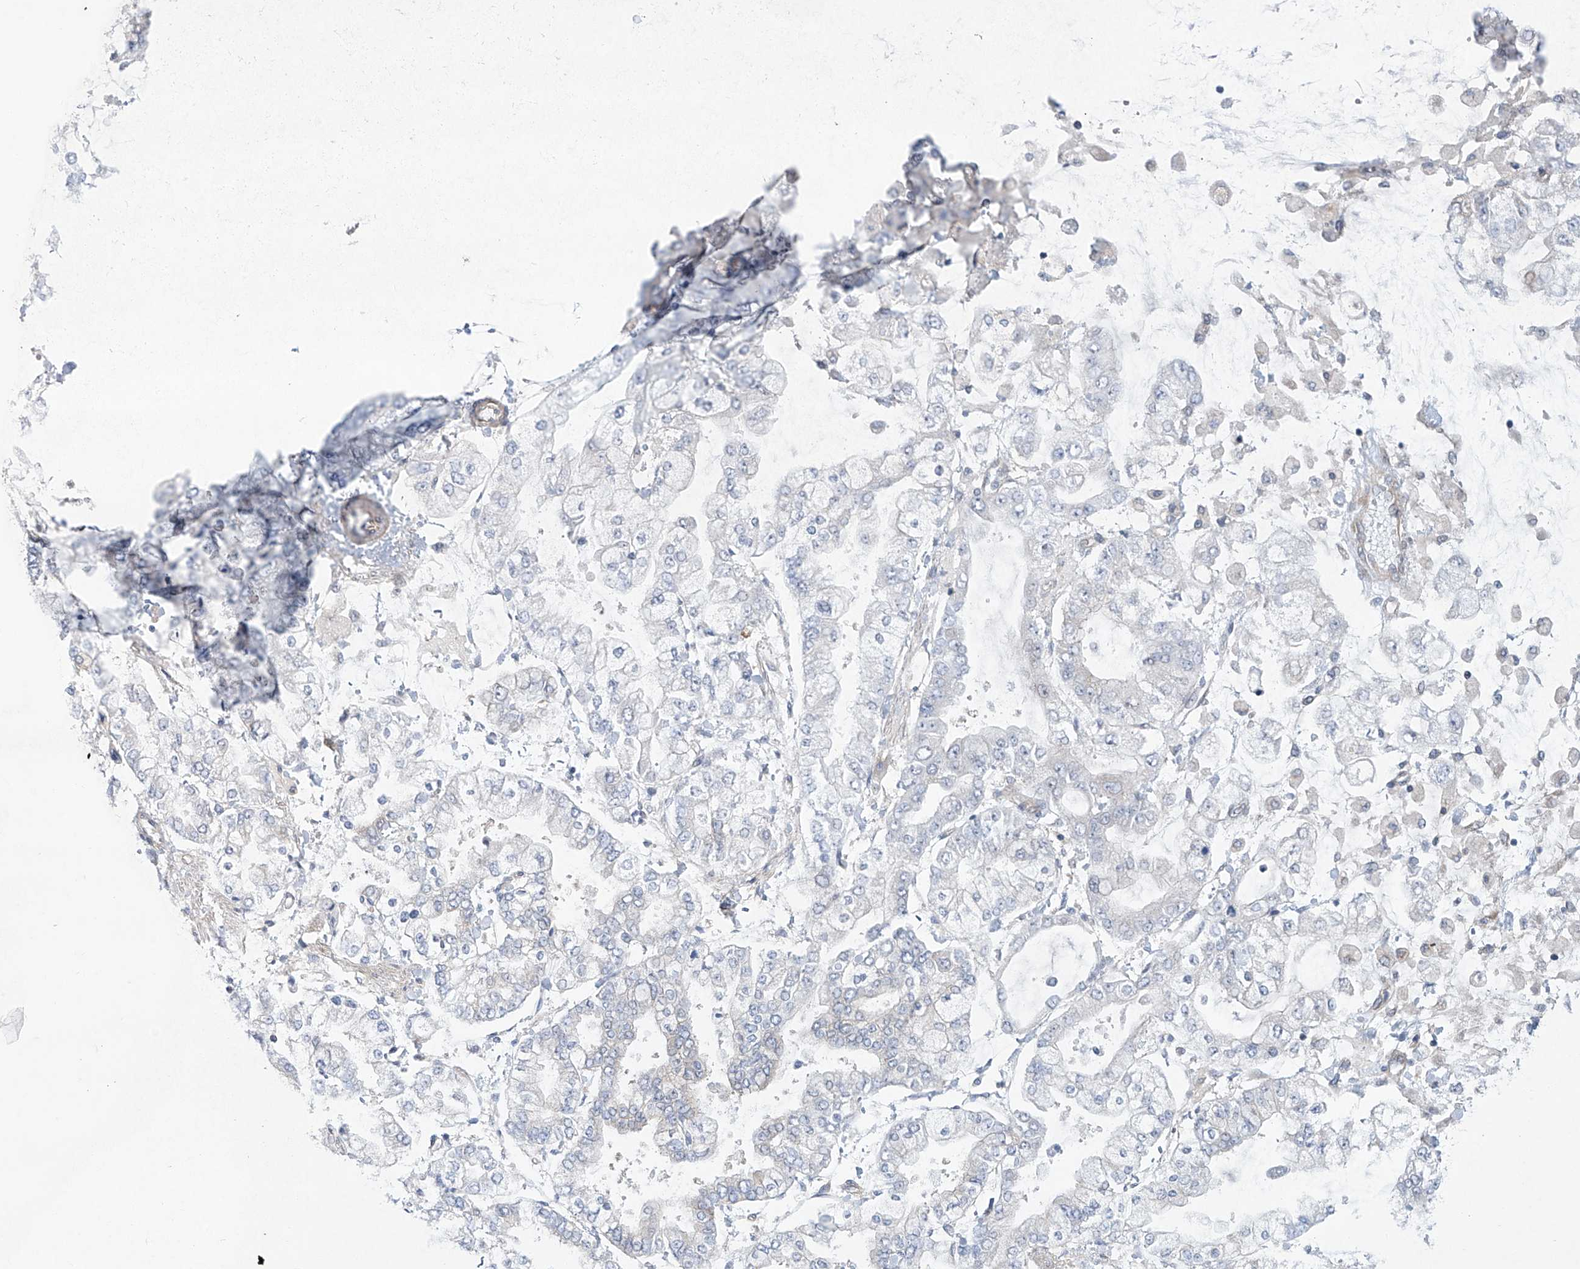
{"staining": {"intensity": "negative", "quantity": "none", "location": "none"}, "tissue": "stomach cancer", "cell_type": "Tumor cells", "image_type": "cancer", "snomed": [{"axis": "morphology", "description": "Normal tissue, NOS"}, {"axis": "morphology", "description": "Adenocarcinoma, NOS"}, {"axis": "topography", "description": "Stomach, upper"}, {"axis": "topography", "description": "Stomach"}], "caption": "Immunohistochemistry of human adenocarcinoma (stomach) shows no expression in tumor cells.", "gene": "KLC4", "patient": {"sex": "male", "age": 76}}